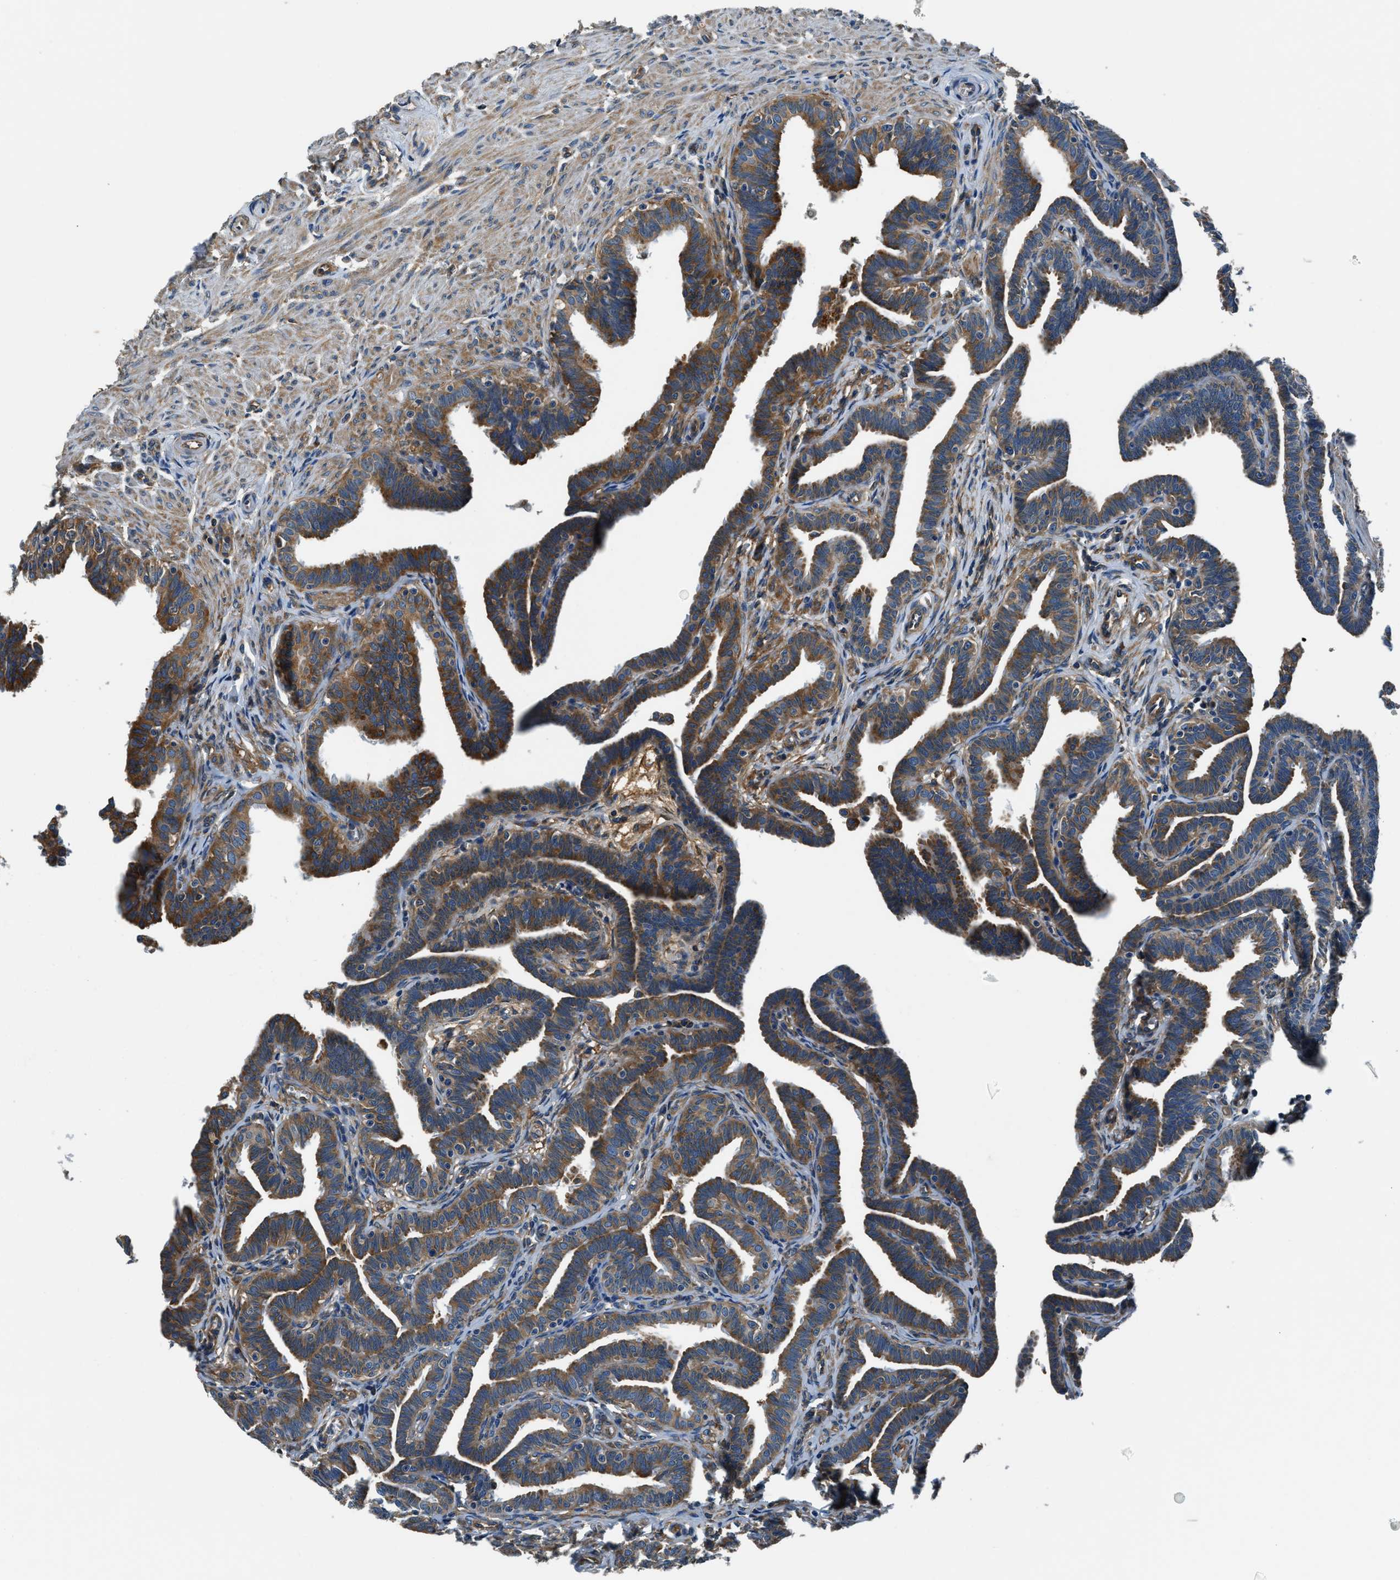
{"staining": {"intensity": "strong", "quantity": ">75%", "location": "cytoplasmic/membranous"}, "tissue": "fallopian tube", "cell_type": "Glandular cells", "image_type": "normal", "snomed": [{"axis": "morphology", "description": "Normal tissue, NOS"}, {"axis": "topography", "description": "Fallopian tube"}, {"axis": "topography", "description": "Ovary"}], "caption": "Protein staining of unremarkable fallopian tube exhibits strong cytoplasmic/membranous expression in approximately >75% of glandular cells. (IHC, brightfield microscopy, high magnification).", "gene": "EEA1", "patient": {"sex": "female", "age": 23}}